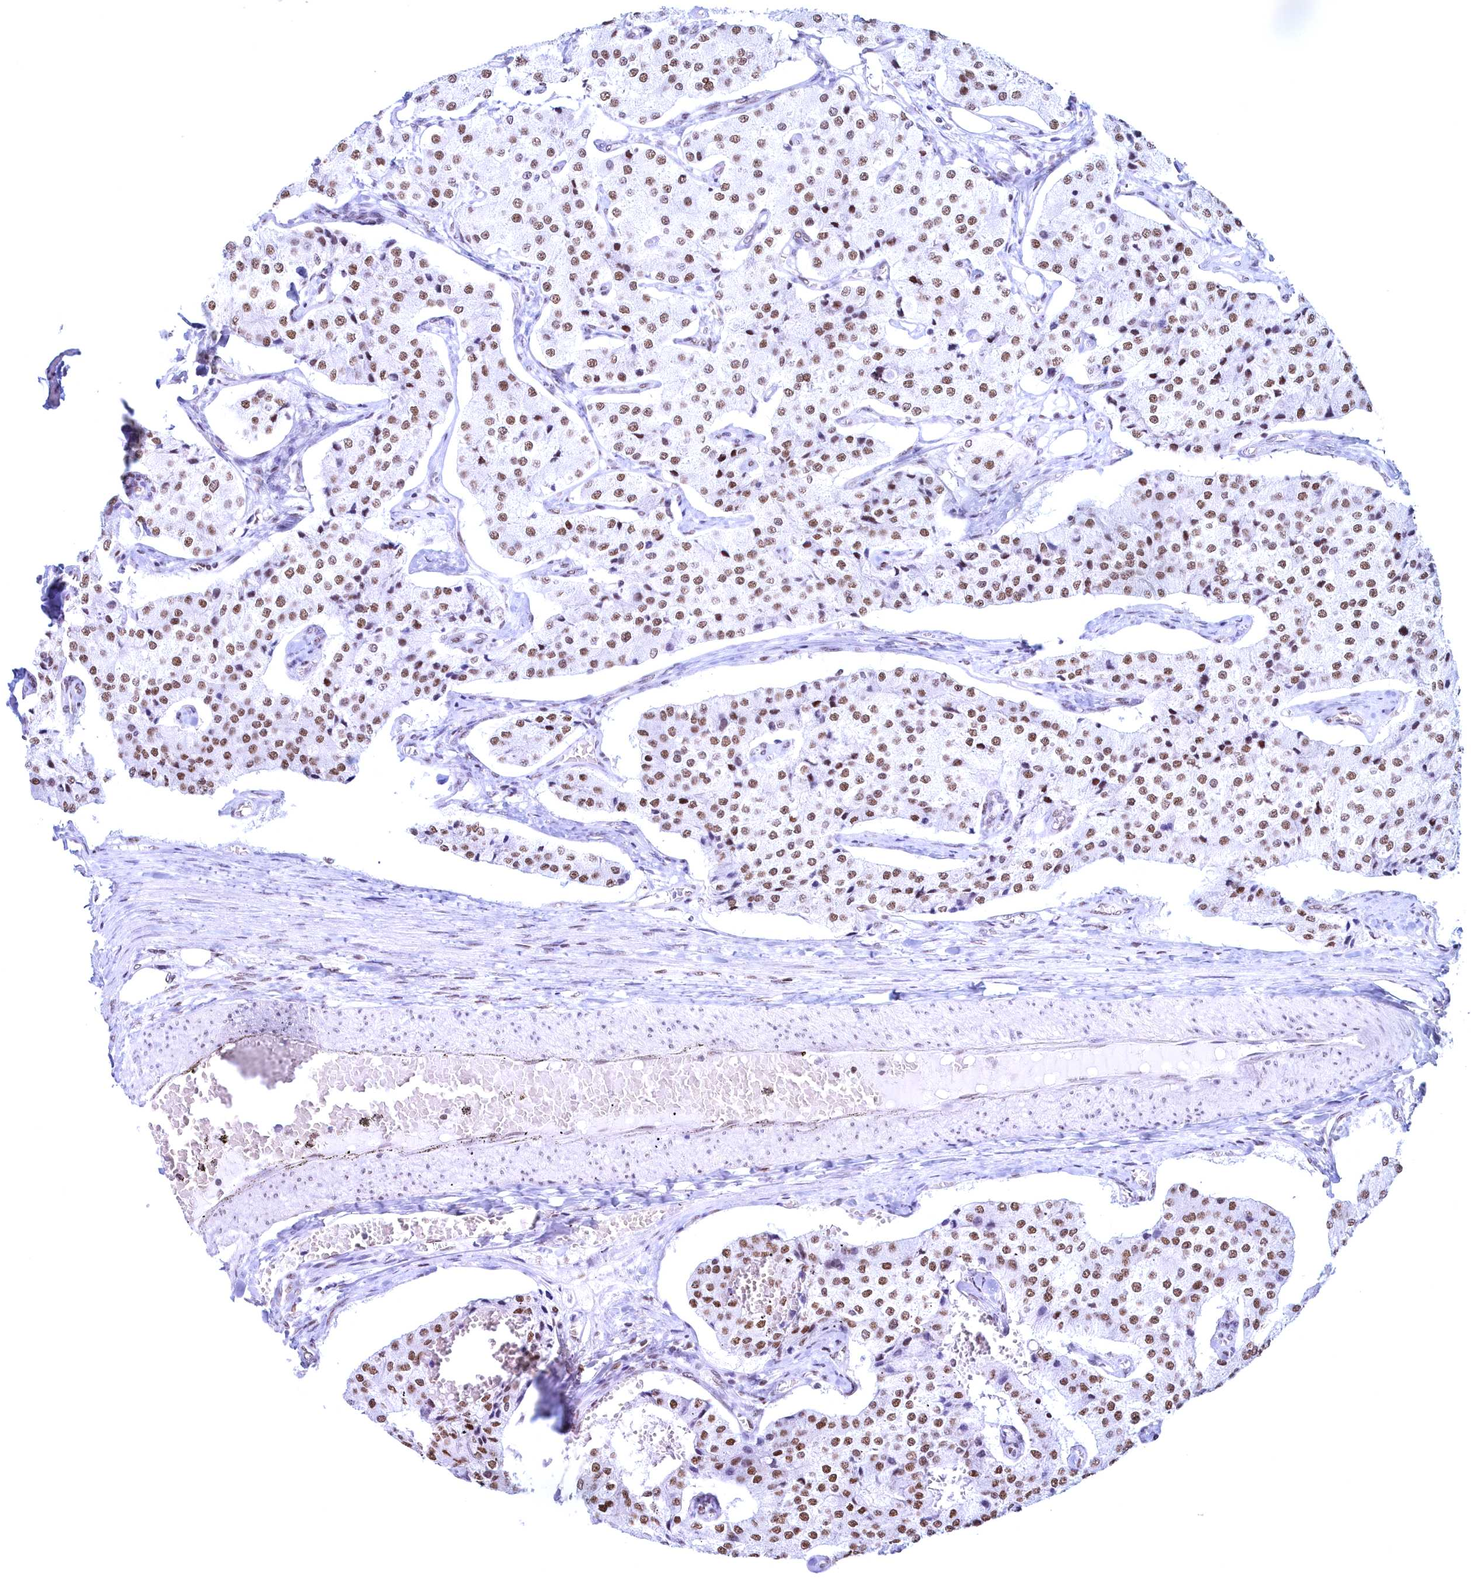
{"staining": {"intensity": "moderate", "quantity": ">75%", "location": "nuclear"}, "tissue": "carcinoid", "cell_type": "Tumor cells", "image_type": "cancer", "snomed": [{"axis": "morphology", "description": "Carcinoid, malignant, NOS"}, {"axis": "topography", "description": "Colon"}], "caption": "Carcinoid (malignant) stained with IHC displays moderate nuclear expression in about >75% of tumor cells.", "gene": "CDC26", "patient": {"sex": "female", "age": 52}}